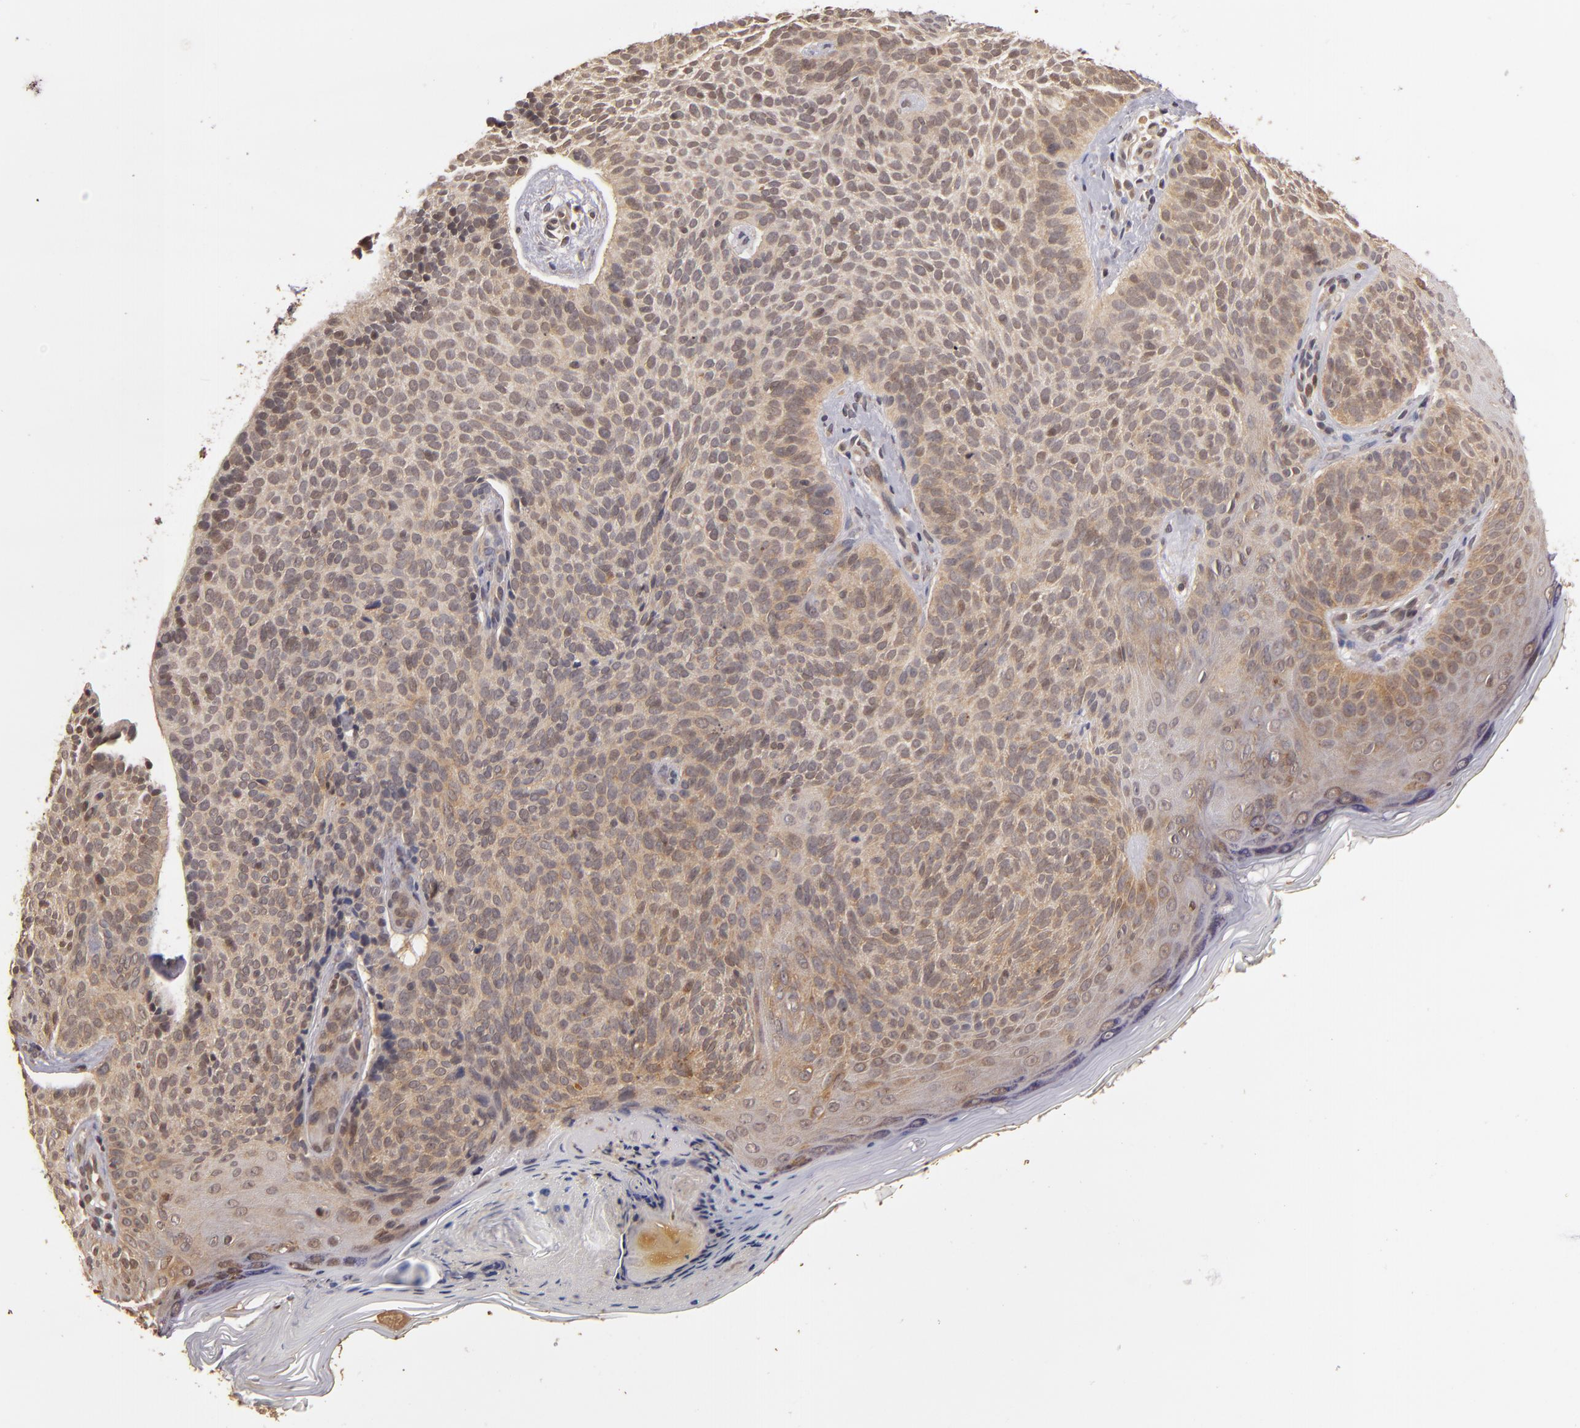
{"staining": {"intensity": "moderate", "quantity": ">75%", "location": "cytoplasmic/membranous"}, "tissue": "skin cancer", "cell_type": "Tumor cells", "image_type": "cancer", "snomed": [{"axis": "morphology", "description": "Basal cell carcinoma"}, {"axis": "topography", "description": "Skin"}], "caption": "A histopathology image showing moderate cytoplasmic/membranous positivity in approximately >75% of tumor cells in basal cell carcinoma (skin), as visualized by brown immunohistochemical staining.", "gene": "MAPK3", "patient": {"sex": "female", "age": 78}}